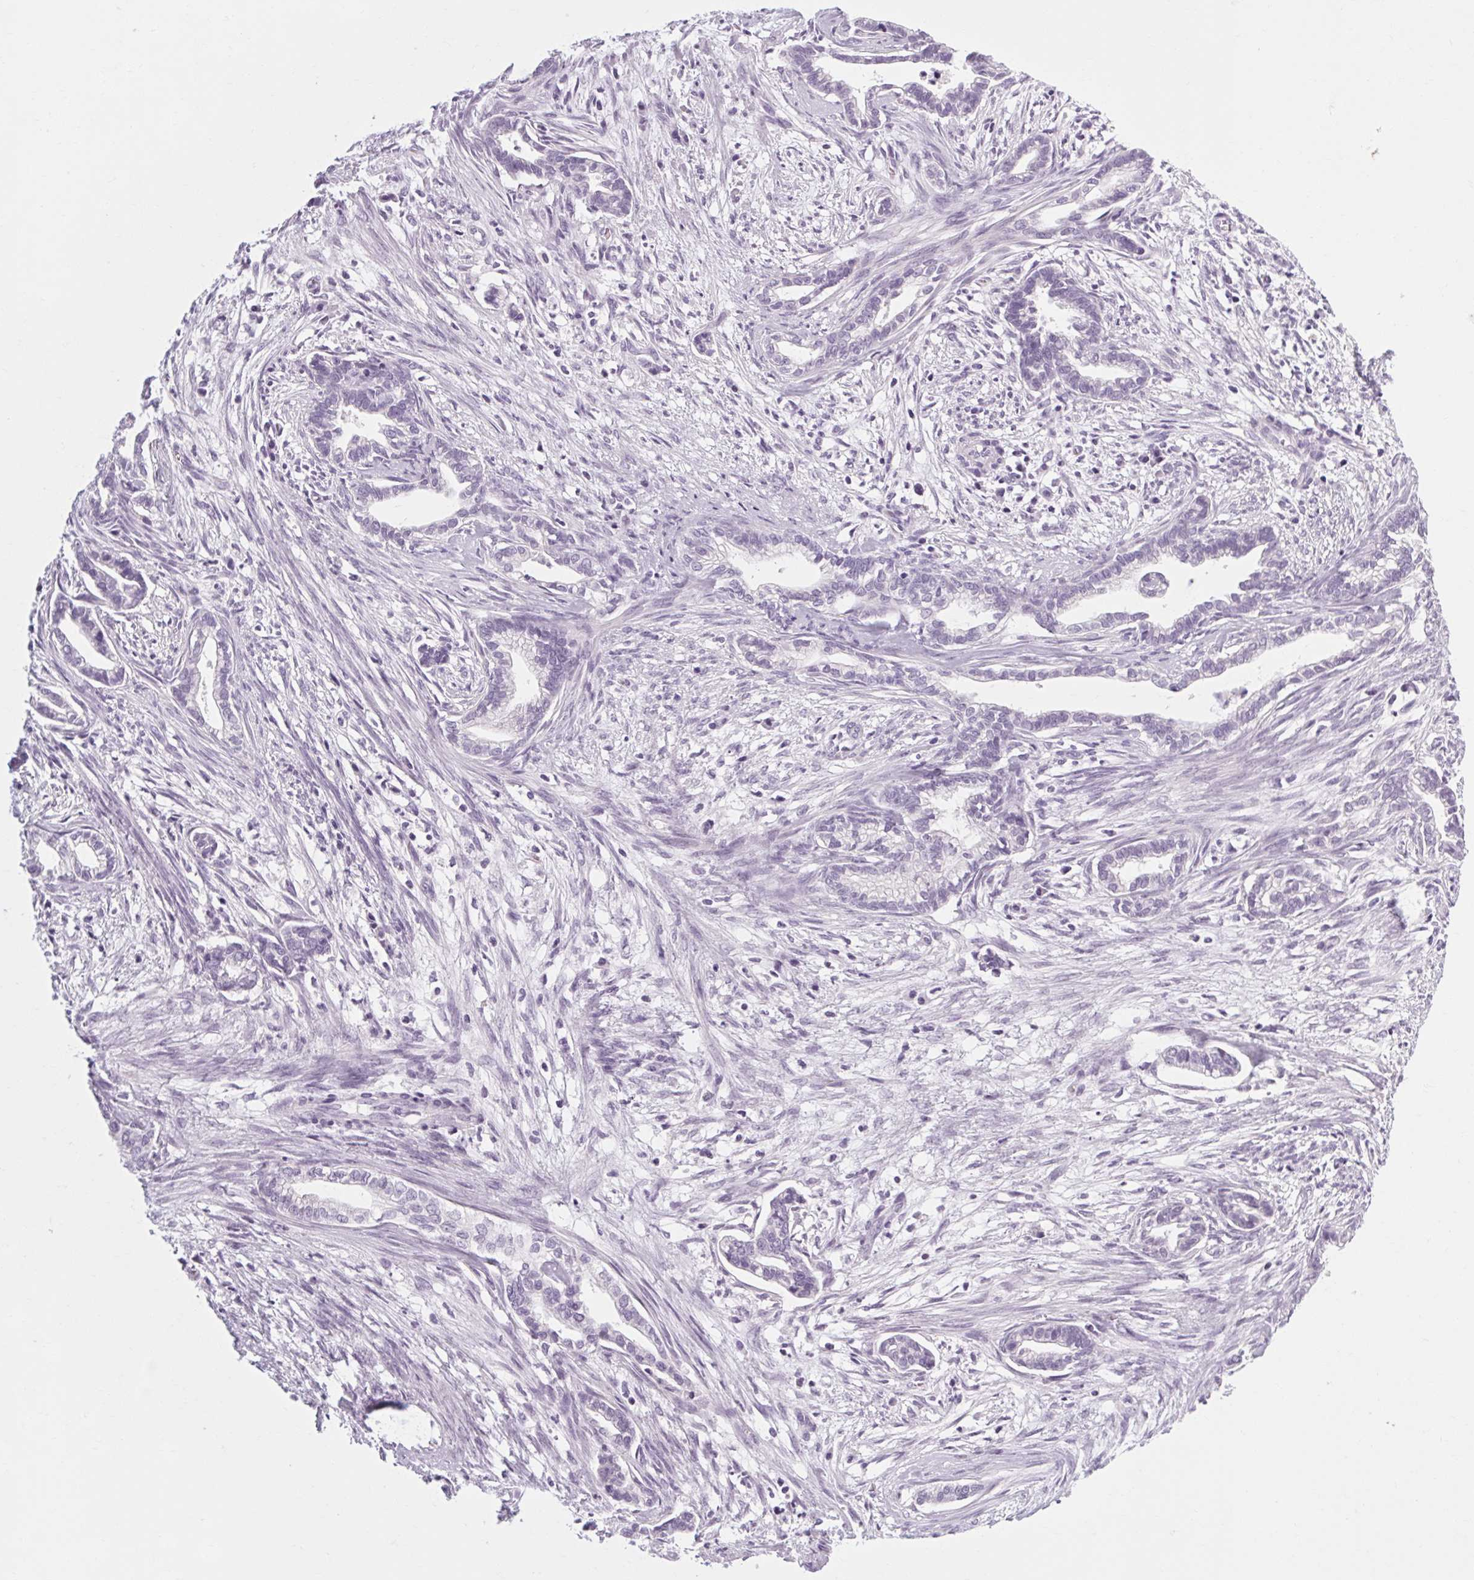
{"staining": {"intensity": "negative", "quantity": "none", "location": "none"}, "tissue": "cervical cancer", "cell_type": "Tumor cells", "image_type": "cancer", "snomed": [{"axis": "morphology", "description": "Adenocarcinoma, NOS"}, {"axis": "topography", "description": "Cervix"}], "caption": "A high-resolution image shows immunohistochemistry (IHC) staining of cervical cancer (adenocarcinoma), which reveals no significant expression in tumor cells. (DAB IHC with hematoxylin counter stain).", "gene": "POMC", "patient": {"sex": "female", "age": 62}}